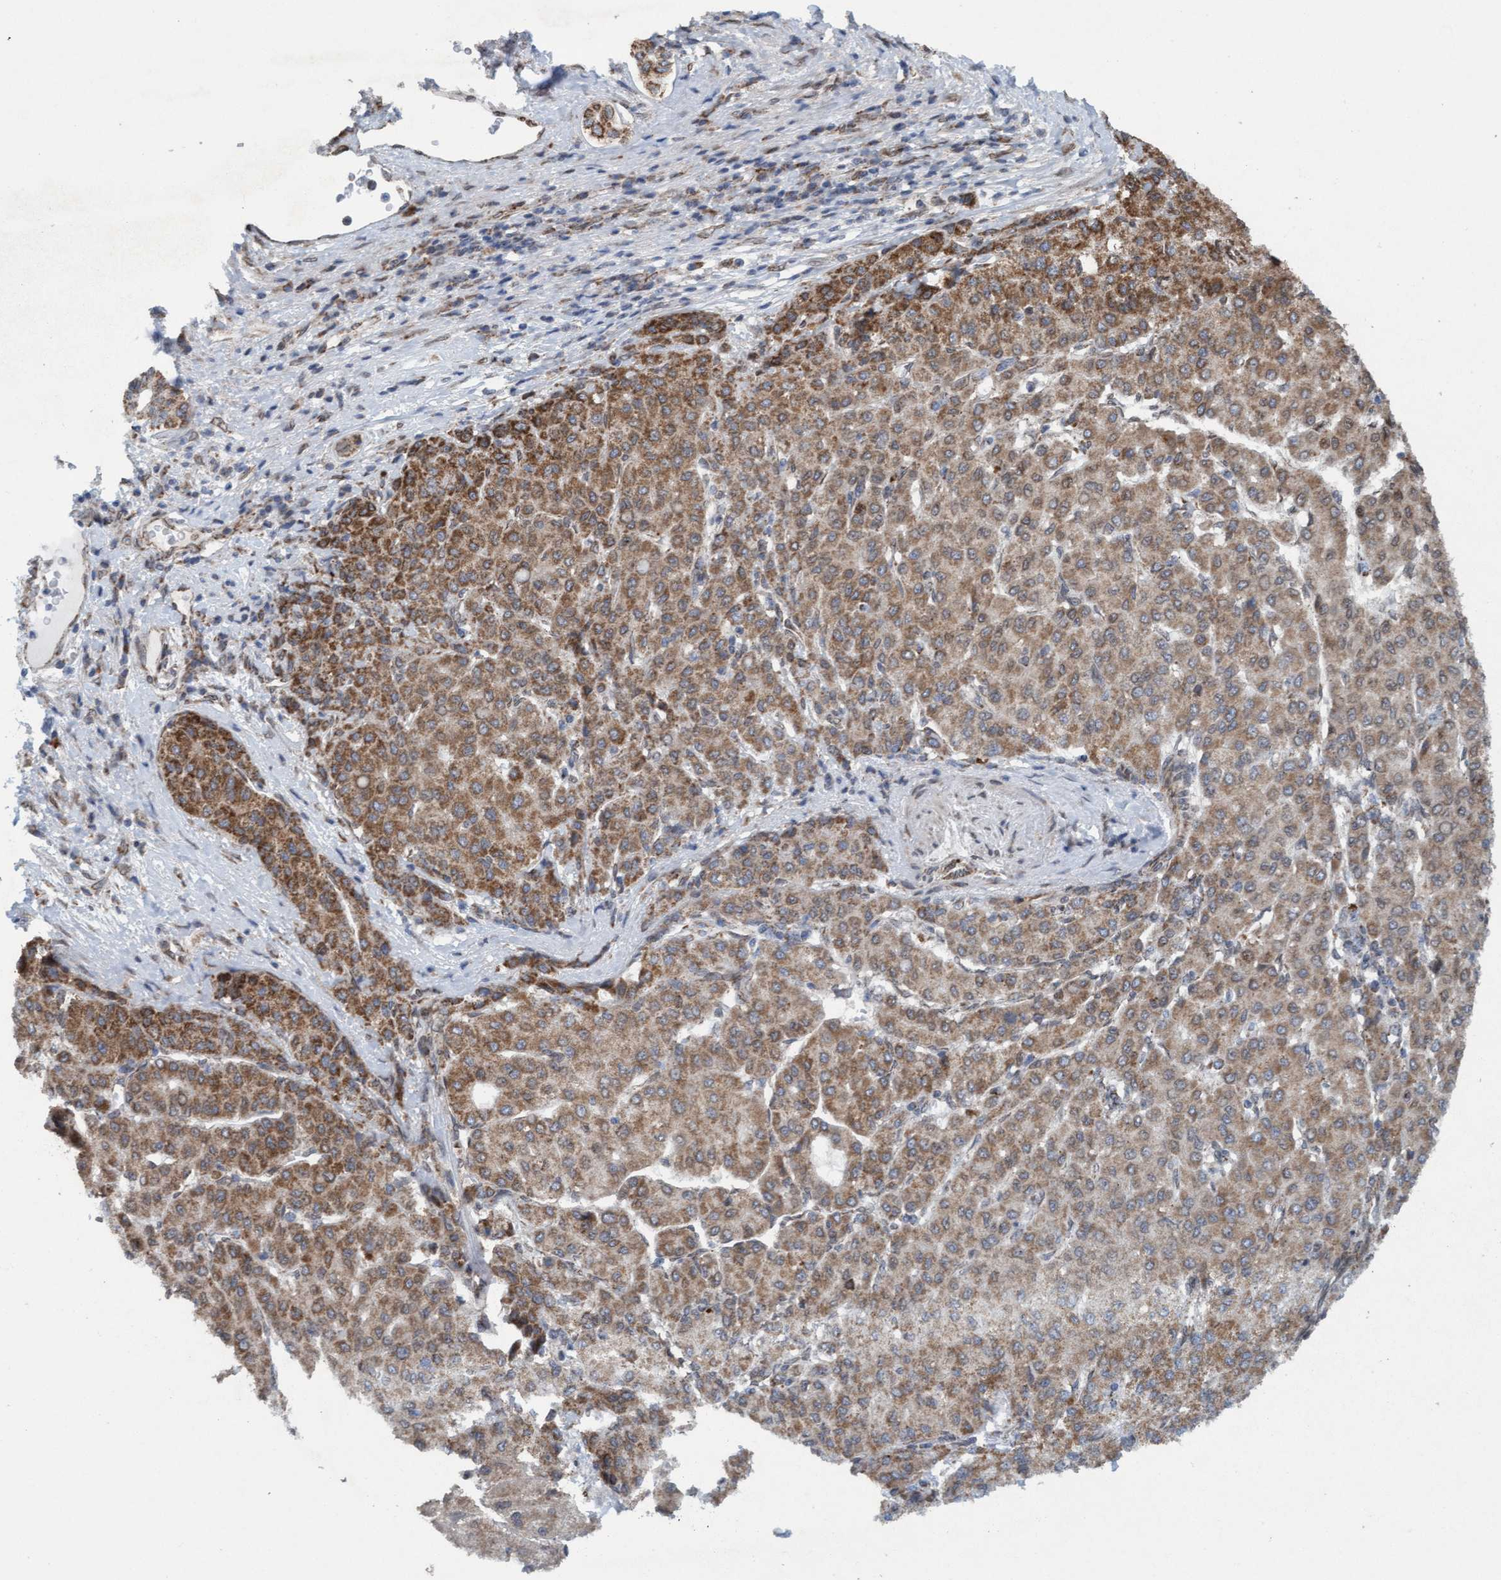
{"staining": {"intensity": "moderate", "quantity": ">75%", "location": "cytoplasmic/membranous"}, "tissue": "liver cancer", "cell_type": "Tumor cells", "image_type": "cancer", "snomed": [{"axis": "morphology", "description": "Carcinoma, Hepatocellular, NOS"}, {"axis": "topography", "description": "Liver"}], "caption": "Human hepatocellular carcinoma (liver) stained with a protein marker shows moderate staining in tumor cells.", "gene": "MRPS23", "patient": {"sex": "male", "age": 65}}